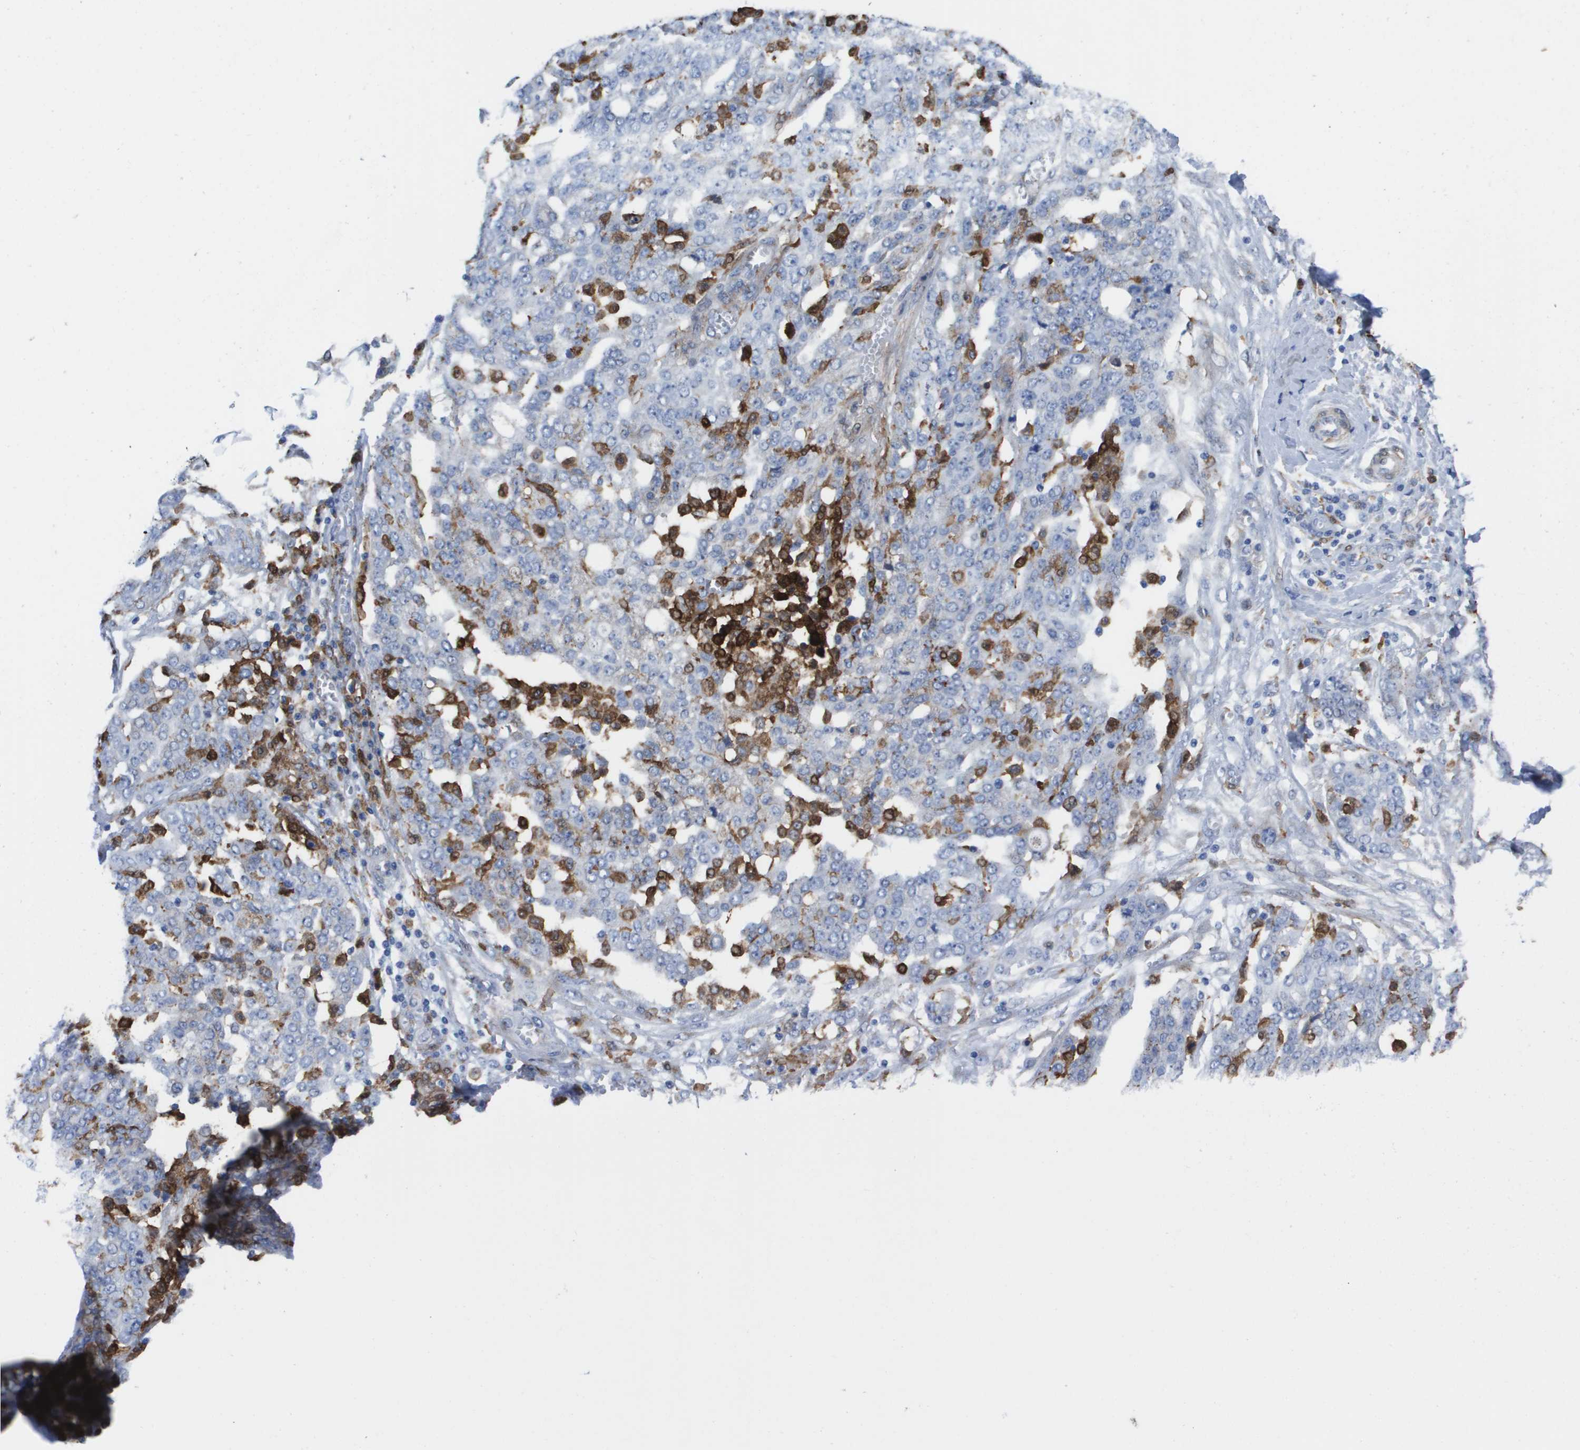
{"staining": {"intensity": "negative", "quantity": "none", "location": "none"}, "tissue": "ovarian cancer", "cell_type": "Tumor cells", "image_type": "cancer", "snomed": [{"axis": "morphology", "description": "Cystadenocarcinoma, serous, NOS"}, {"axis": "topography", "description": "Soft tissue"}, {"axis": "topography", "description": "Ovary"}], "caption": "Immunohistochemistry histopathology image of neoplastic tissue: human ovarian cancer stained with DAB (3,3'-diaminobenzidine) reveals no significant protein expression in tumor cells.", "gene": "SLC37A2", "patient": {"sex": "female", "age": 57}}